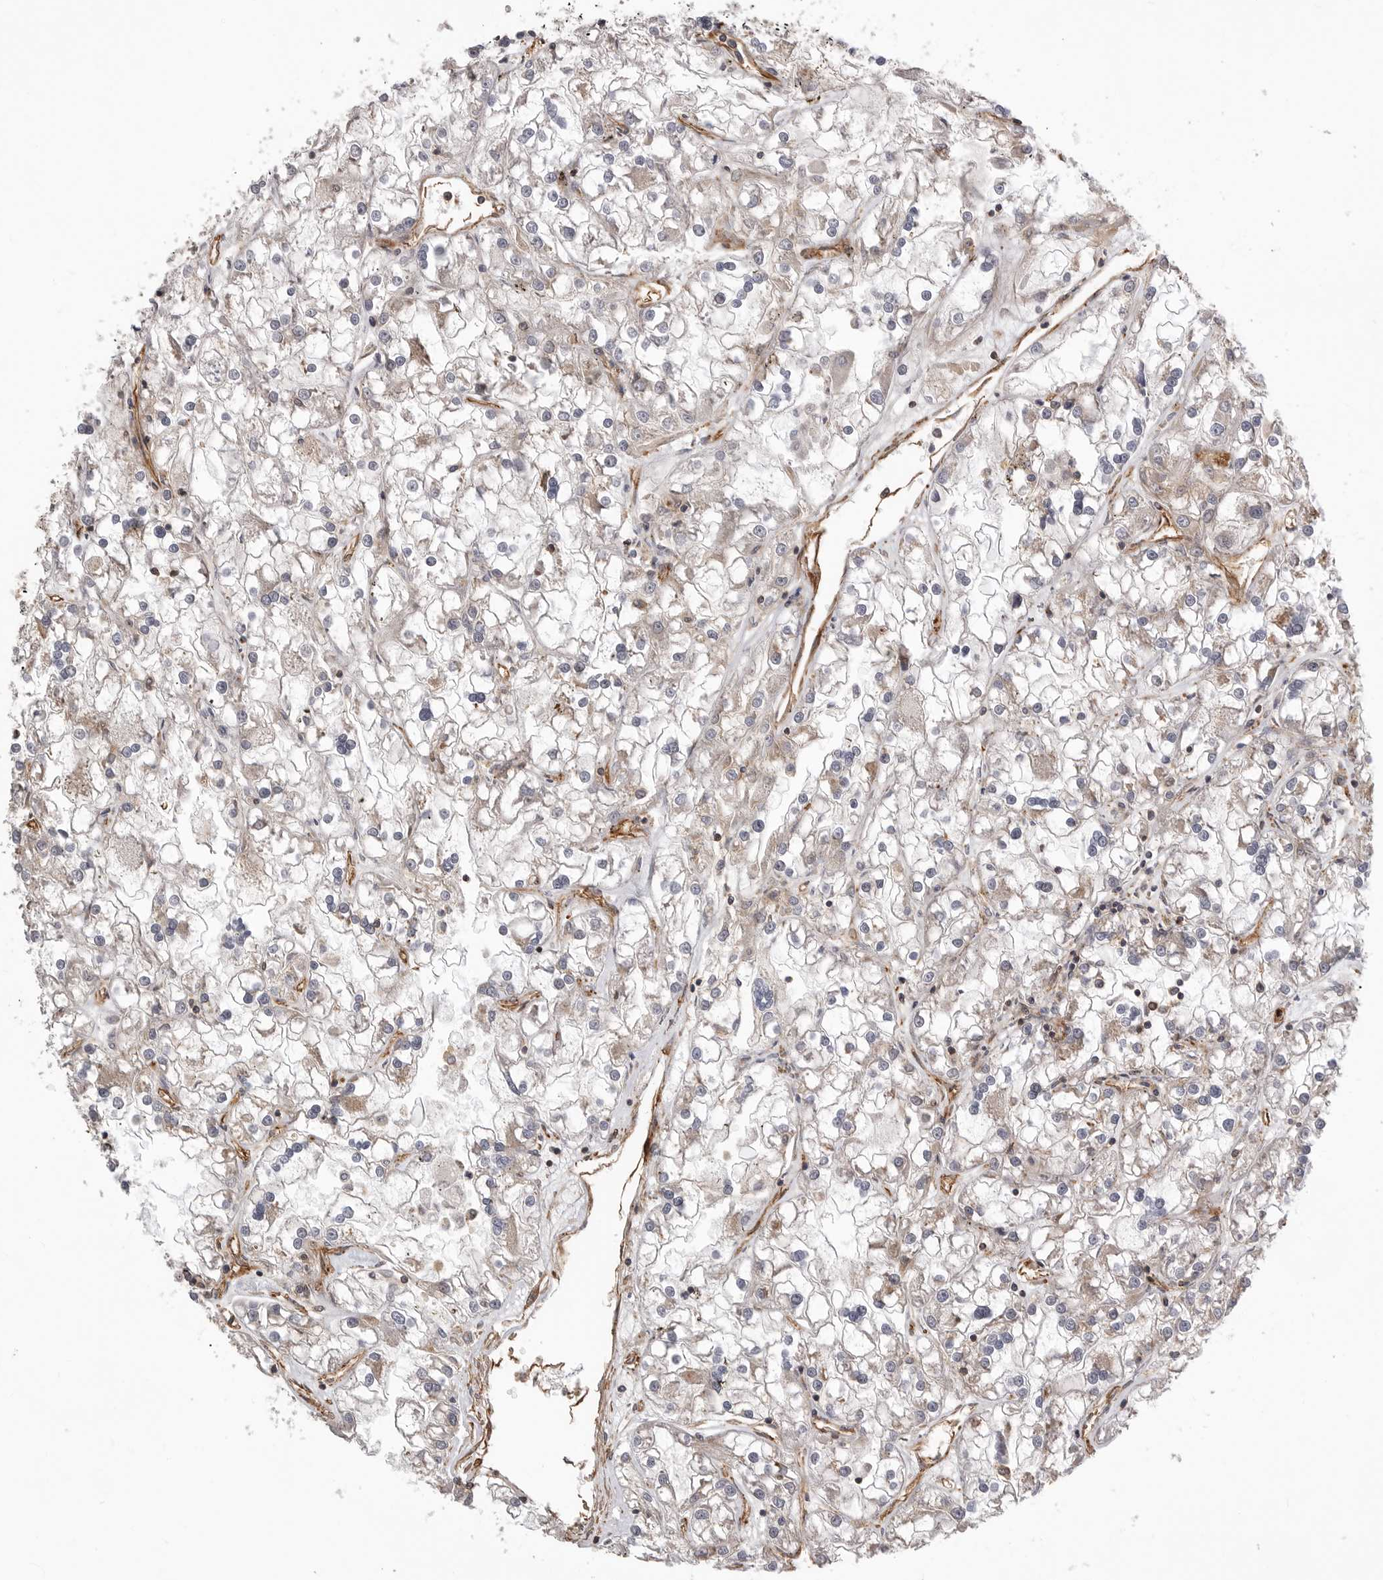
{"staining": {"intensity": "weak", "quantity": "<25%", "location": "cytoplasmic/membranous"}, "tissue": "renal cancer", "cell_type": "Tumor cells", "image_type": "cancer", "snomed": [{"axis": "morphology", "description": "Adenocarcinoma, NOS"}, {"axis": "topography", "description": "Kidney"}], "caption": "Renal cancer stained for a protein using immunohistochemistry displays no staining tumor cells.", "gene": "TRIM56", "patient": {"sex": "female", "age": 52}}